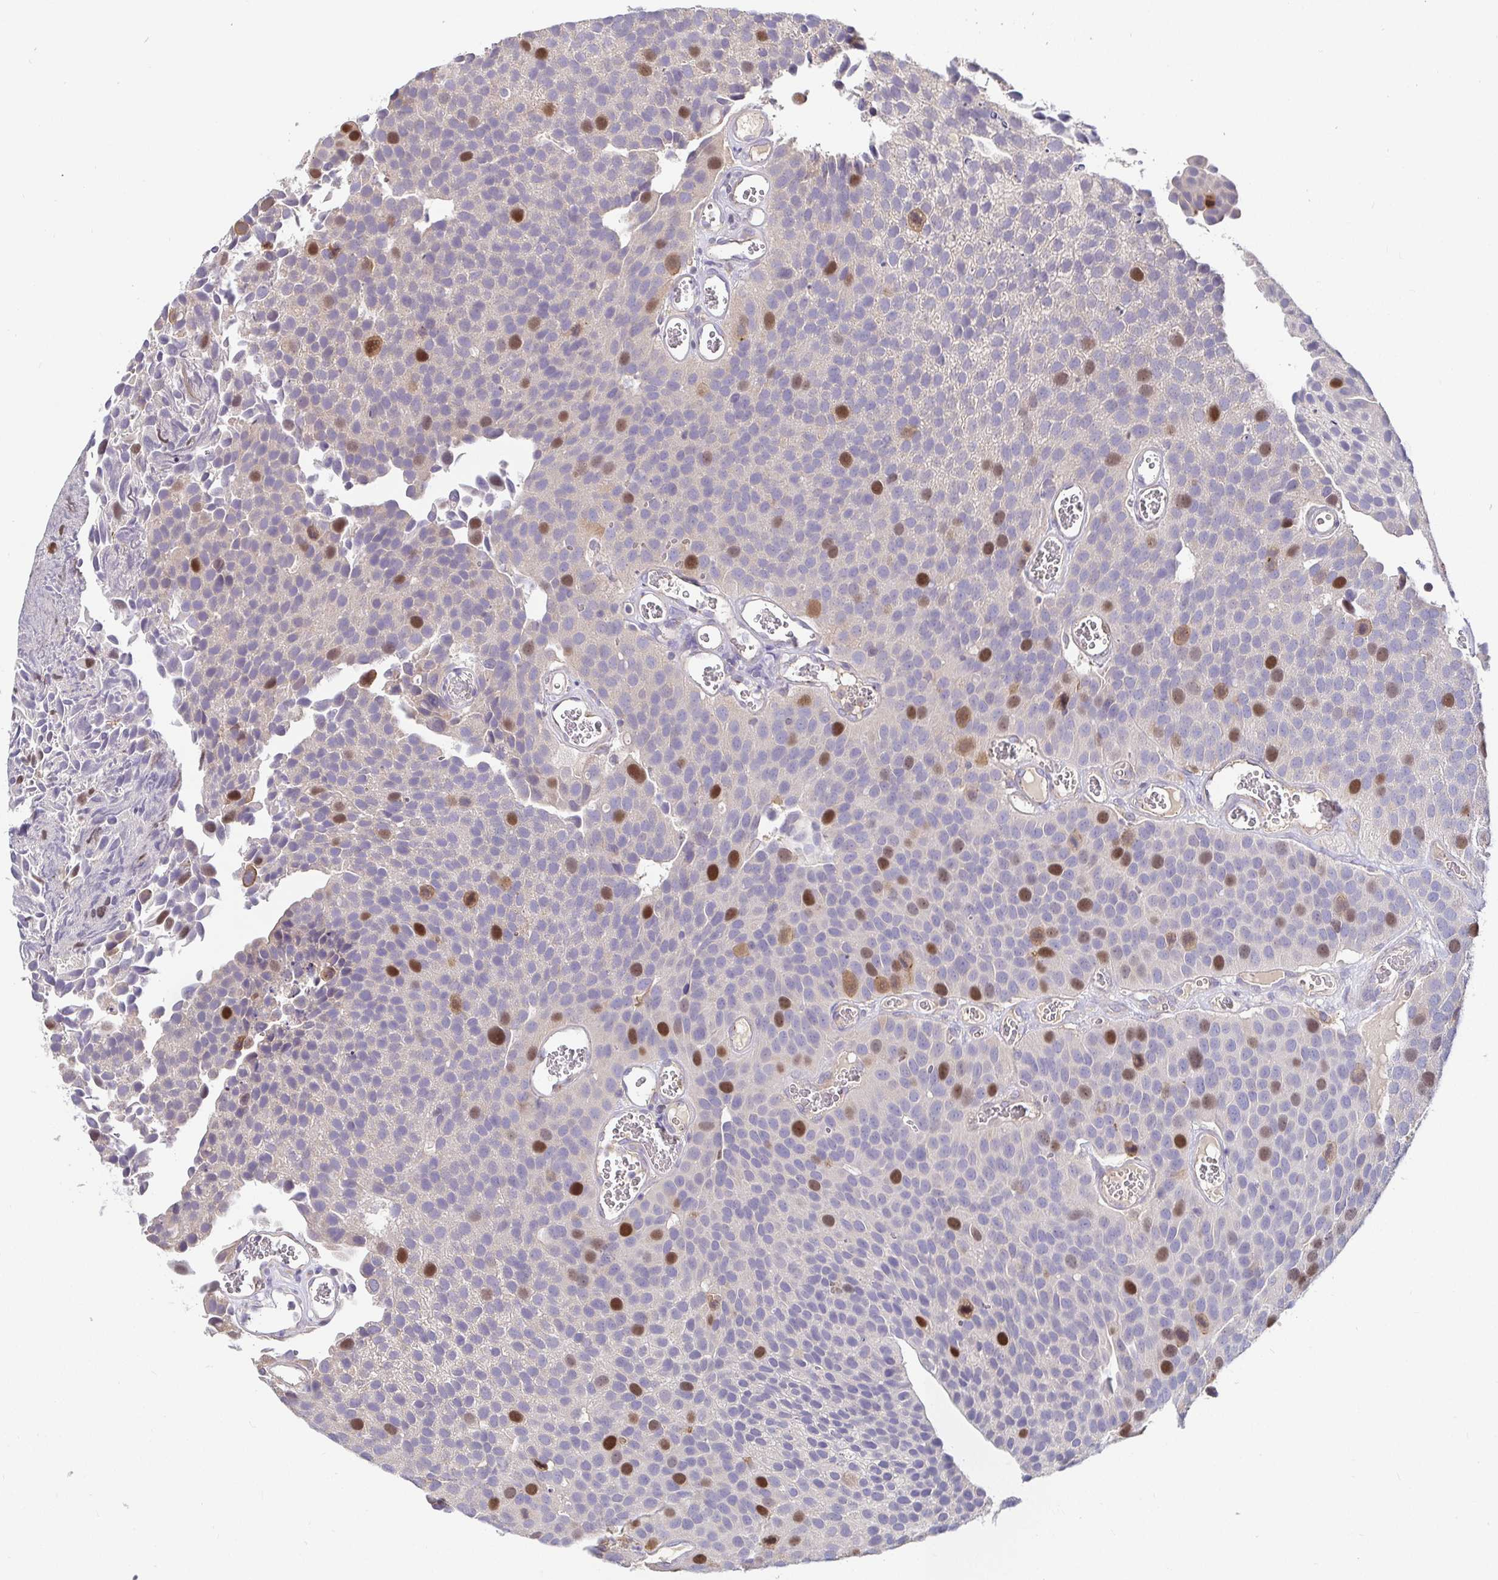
{"staining": {"intensity": "strong", "quantity": "<25%", "location": "nuclear"}, "tissue": "urothelial cancer", "cell_type": "Tumor cells", "image_type": "cancer", "snomed": [{"axis": "morphology", "description": "Urothelial carcinoma, Low grade"}, {"axis": "topography", "description": "Urinary bladder"}], "caption": "The histopathology image reveals immunohistochemical staining of urothelial carcinoma (low-grade). There is strong nuclear staining is appreciated in approximately <25% of tumor cells.", "gene": "ANLN", "patient": {"sex": "female", "age": 69}}